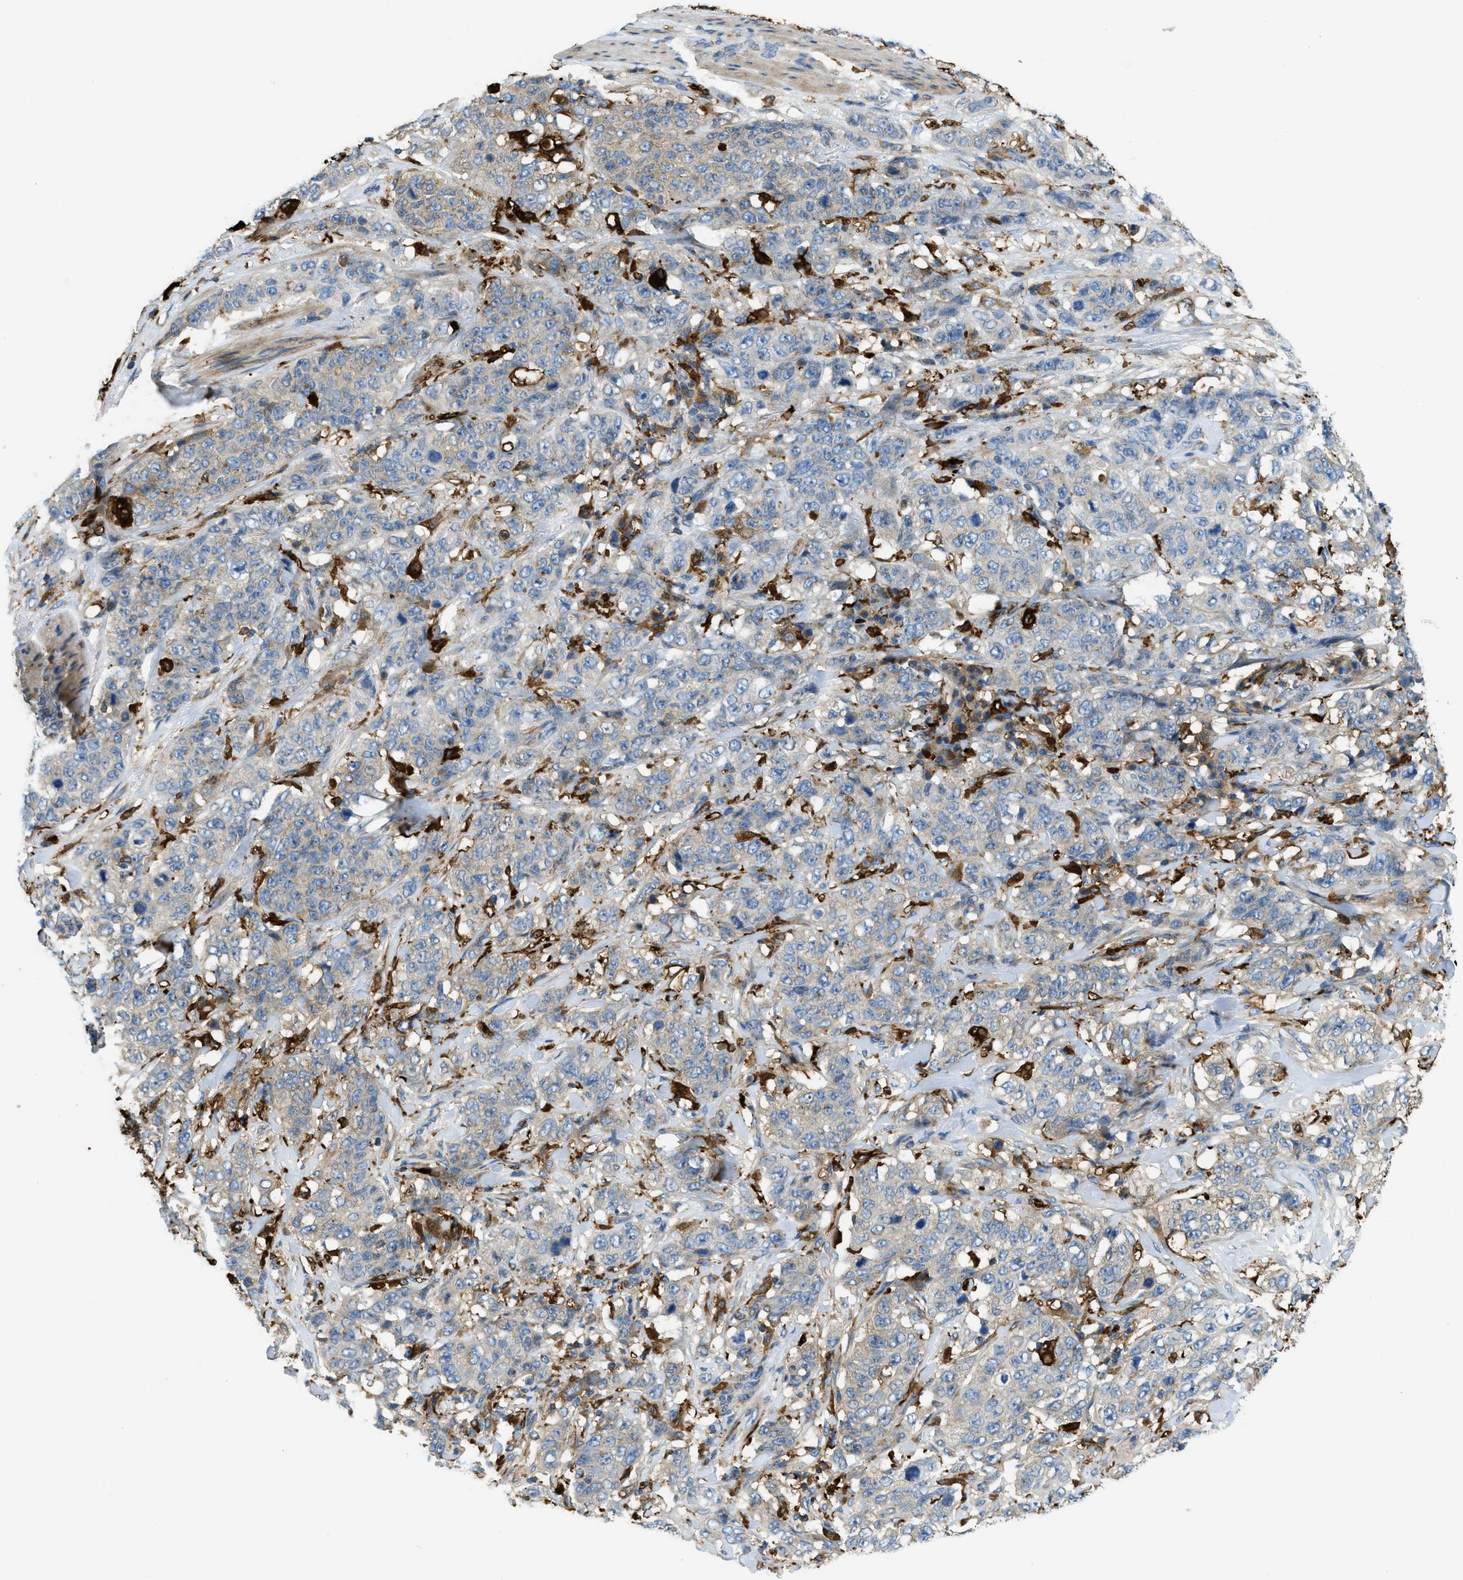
{"staining": {"intensity": "negative", "quantity": "none", "location": "none"}, "tissue": "stomach cancer", "cell_type": "Tumor cells", "image_type": "cancer", "snomed": [{"axis": "morphology", "description": "Adenocarcinoma, NOS"}, {"axis": "topography", "description": "Stomach"}], "caption": "An immunohistochemistry histopathology image of stomach cancer is shown. There is no staining in tumor cells of stomach cancer. The staining is performed using DAB brown chromogen with nuclei counter-stained in using hematoxylin.", "gene": "RFFL", "patient": {"sex": "male", "age": 48}}